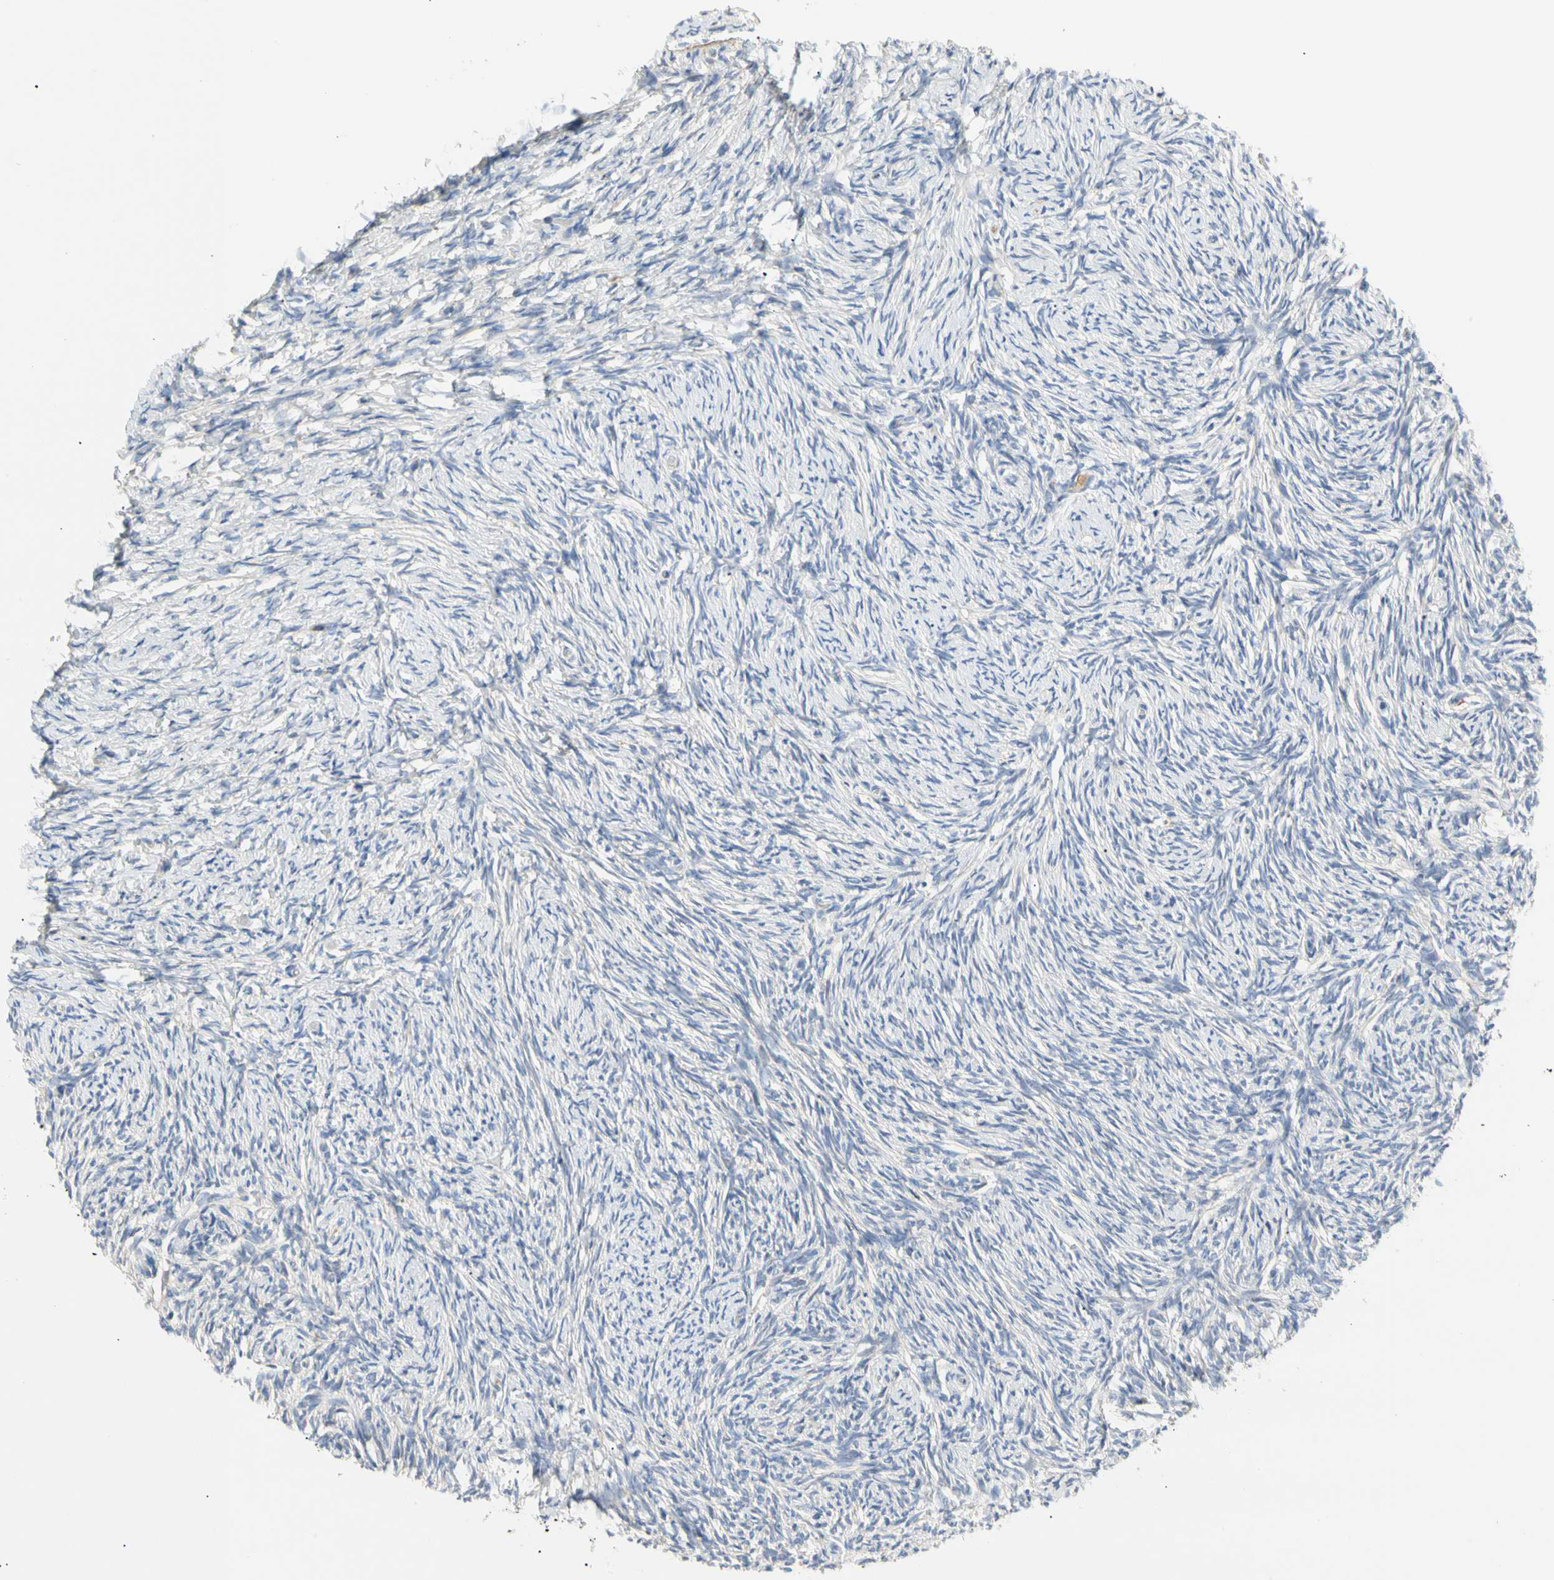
{"staining": {"intensity": "negative", "quantity": "none", "location": "none"}, "tissue": "ovary", "cell_type": "Ovarian stroma cells", "image_type": "normal", "snomed": [{"axis": "morphology", "description": "Normal tissue, NOS"}, {"axis": "topography", "description": "Ovary"}], "caption": "Ovarian stroma cells are negative for brown protein staining in normal ovary.", "gene": "TNFRSF18", "patient": {"sex": "female", "age": 60}}